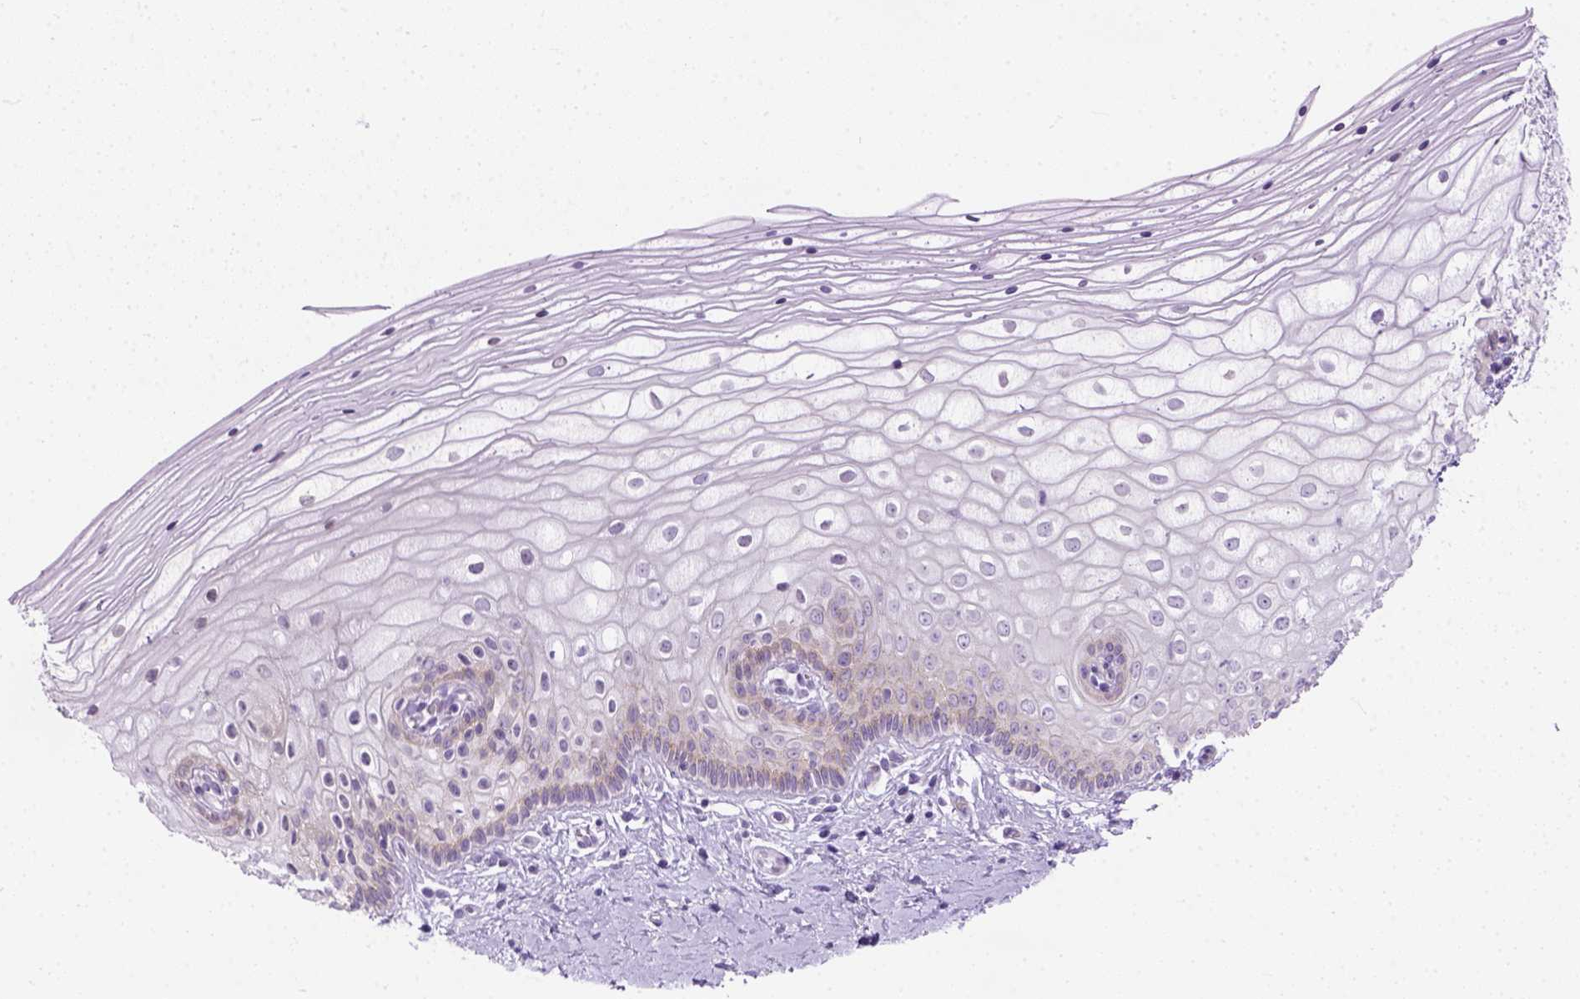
{"staining": {"intensity": "weak", "quantity": "<25%", "location": "cytoplasmic/membranous"}, "tissue": "vagina", "cell_type": "Squamous epithelial cells", "image_type": "normal", "snomed": [{"axis": "morphology", "description": "Normal tissue, NOS"}, {"axis": "topography", "description": "Vagina"}], "caption": "A high-resolution image shows immunohistochemistry staining of benign vagina, which shows no significant staining in squamous epithelial cells.", "gene": "FAM184B", "patient": {"sex": "female", "age": 39}}